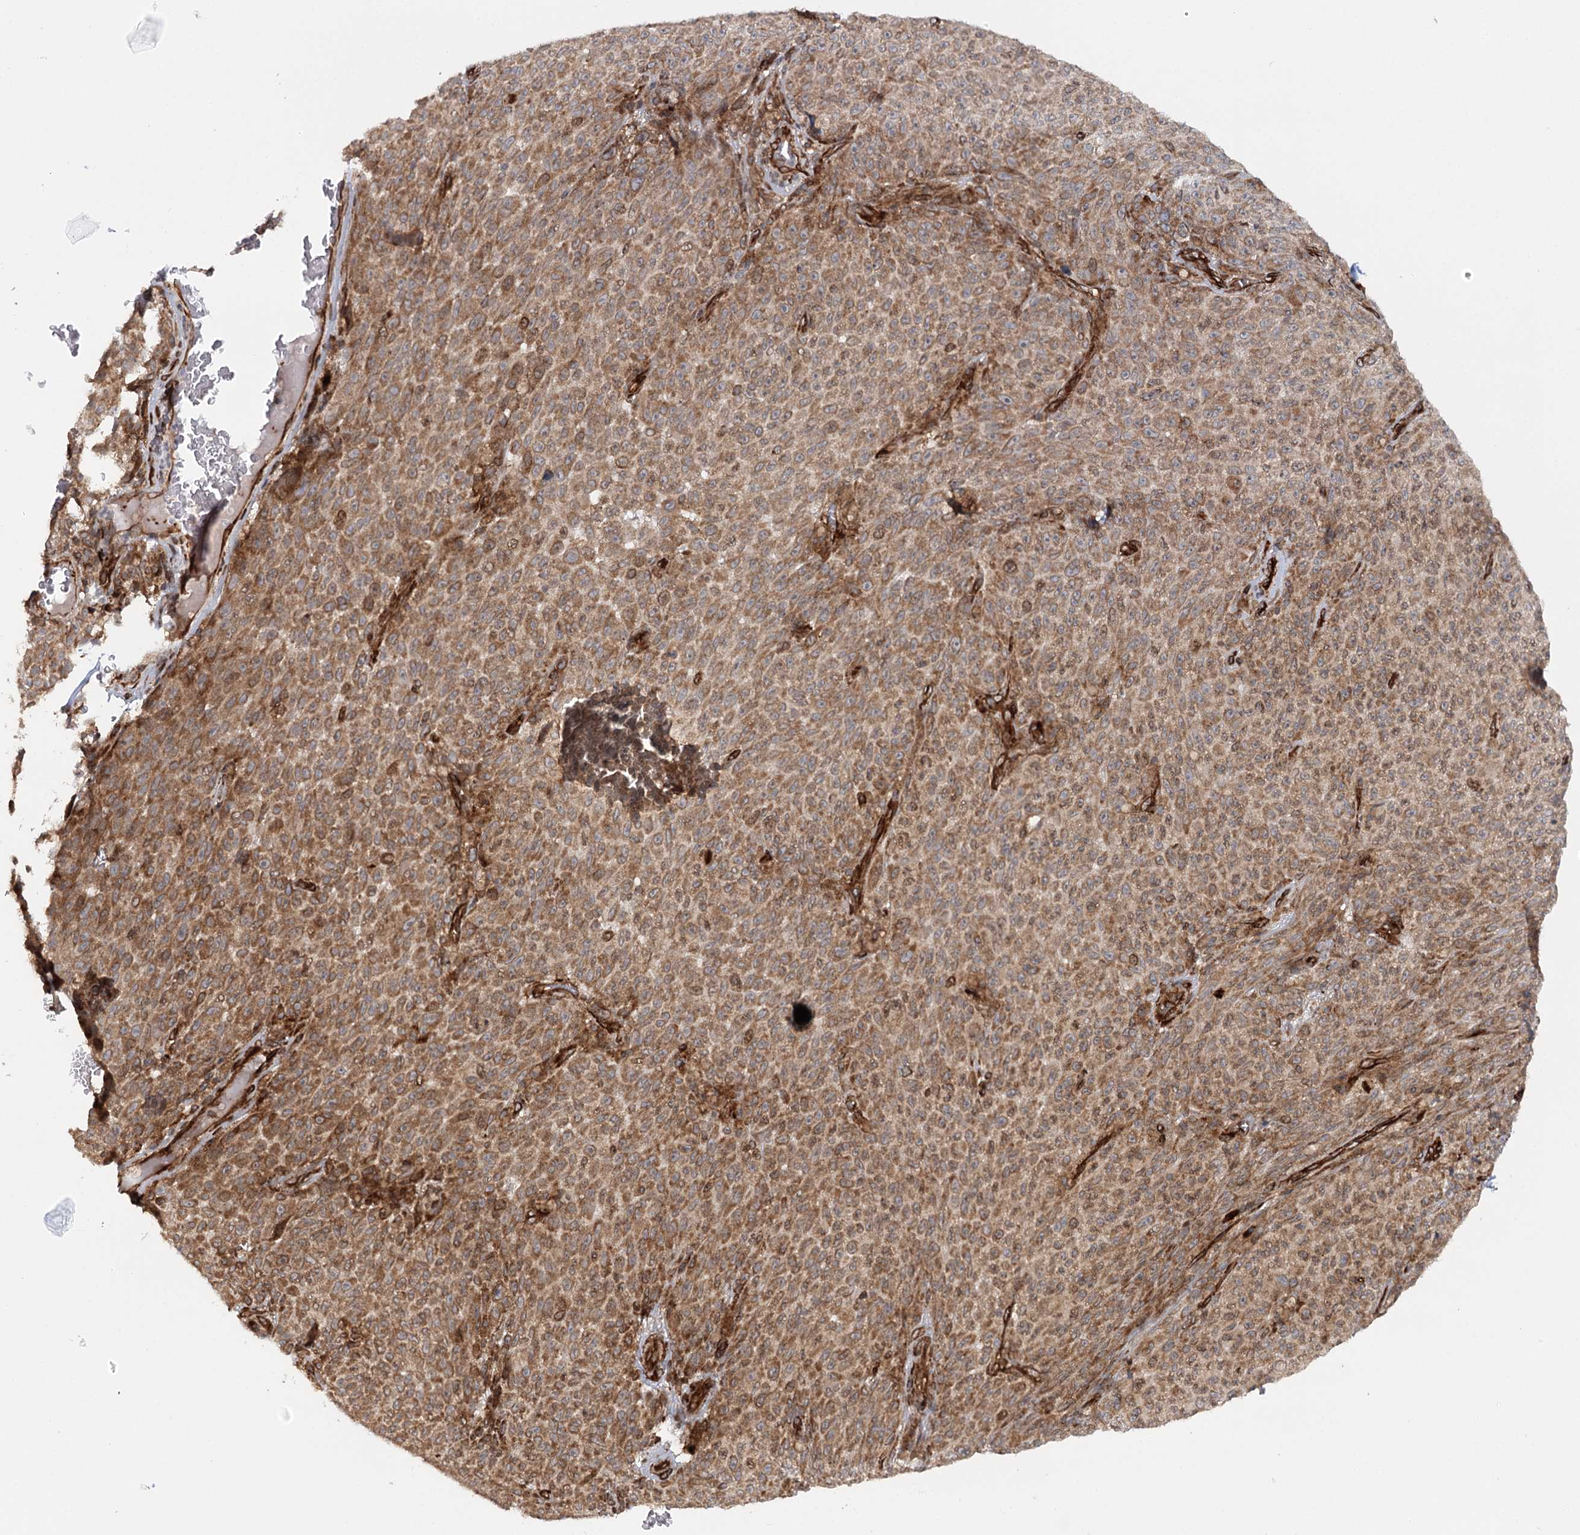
{"staining": {"intensity": "moderate", "quantity": ">75%", "location": "cytoplasmic/membranous"}, "tissue": "melanoma", "cell_type": "Tumor cells", "image_type": "cancer", "snomed": [{"axis": "morphology", "description": "Malignant melanoma, NOS"}, {"axis": "topography", "description": "Skin"}], "caption": "Human malignant melanoma stained for a protein (brown) demonstrates moderate cytoplasmic/membranous positive expression in approximately >75% of tumor cells.", "gene": "MKNK1", "patient": {"sex": "female", "age": 82}}